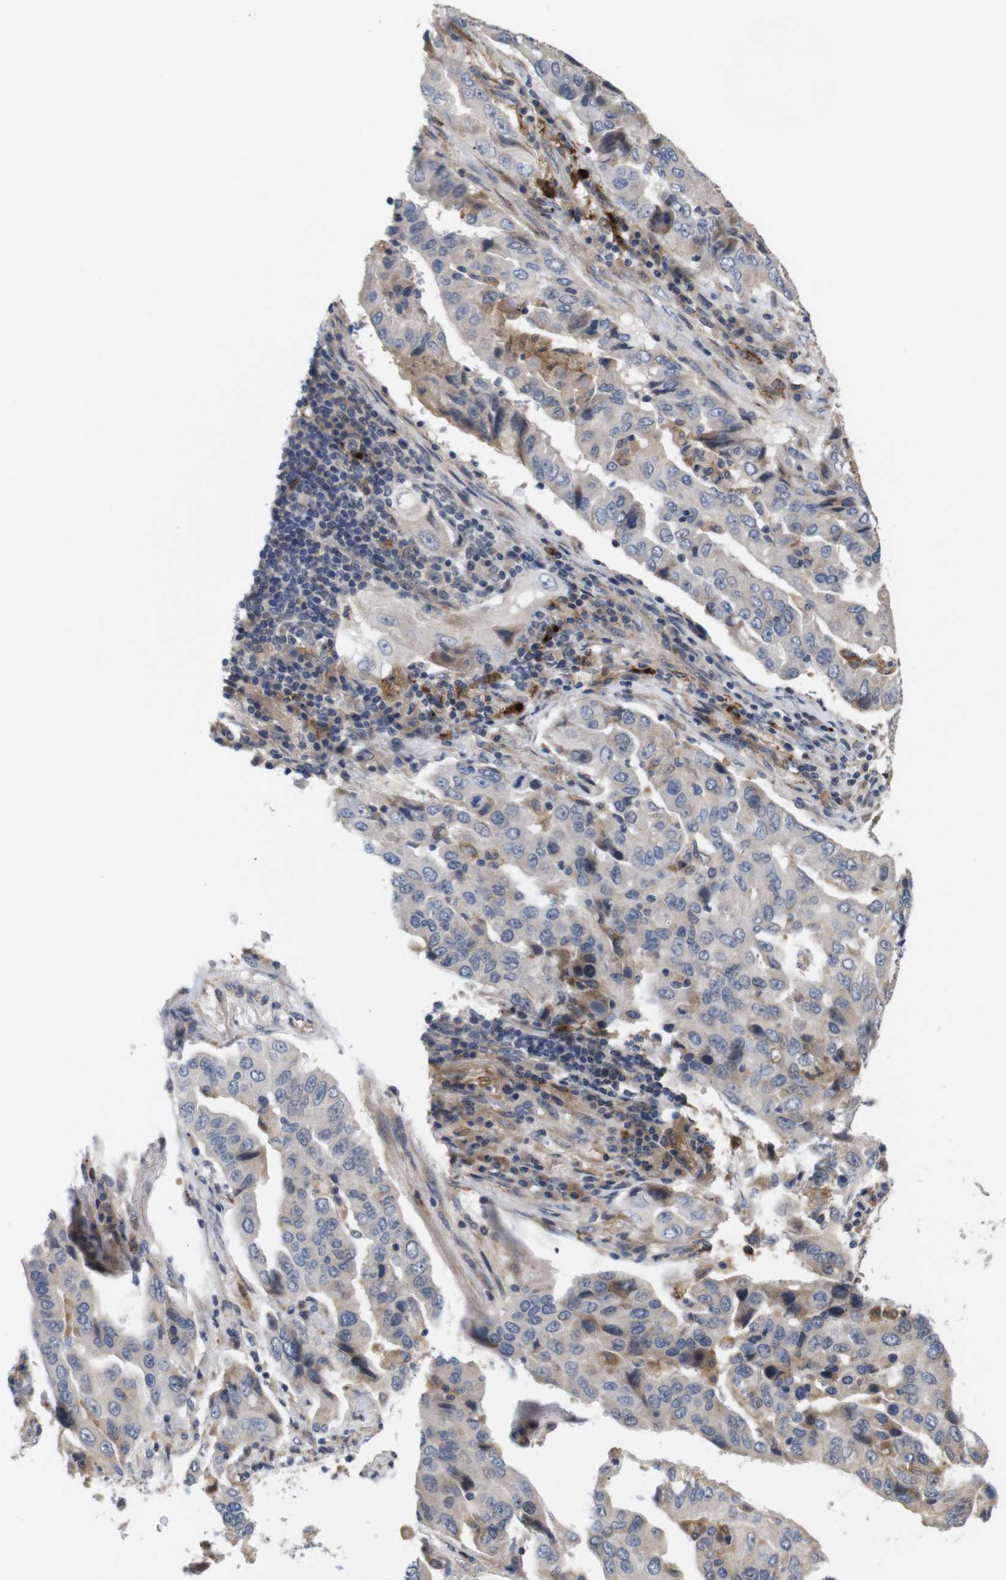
{"staining": {"intensity": "moderate", "quantity": "<25%", "location": "cytoplasmic/membranous"}, "tissue": "lung cancer", "cell_type": "Tumor cells", "image_type": "cancer", "snomed": [{"axis": "morphology", "description": "Adenocarcinoma, NOS"}, {"axis": "topography", "description": "Lung"}], "caption": "The immunohistochemical stain labels moderate cytoplasmic/membranous expression in tumor cells of adenocarcinoma (lung) tissue. (DAB IHC, brown staining for protein, blue staining for nuclei).", "gene": "SPRY3", "patient": {"sex": "female", "age": 65}}